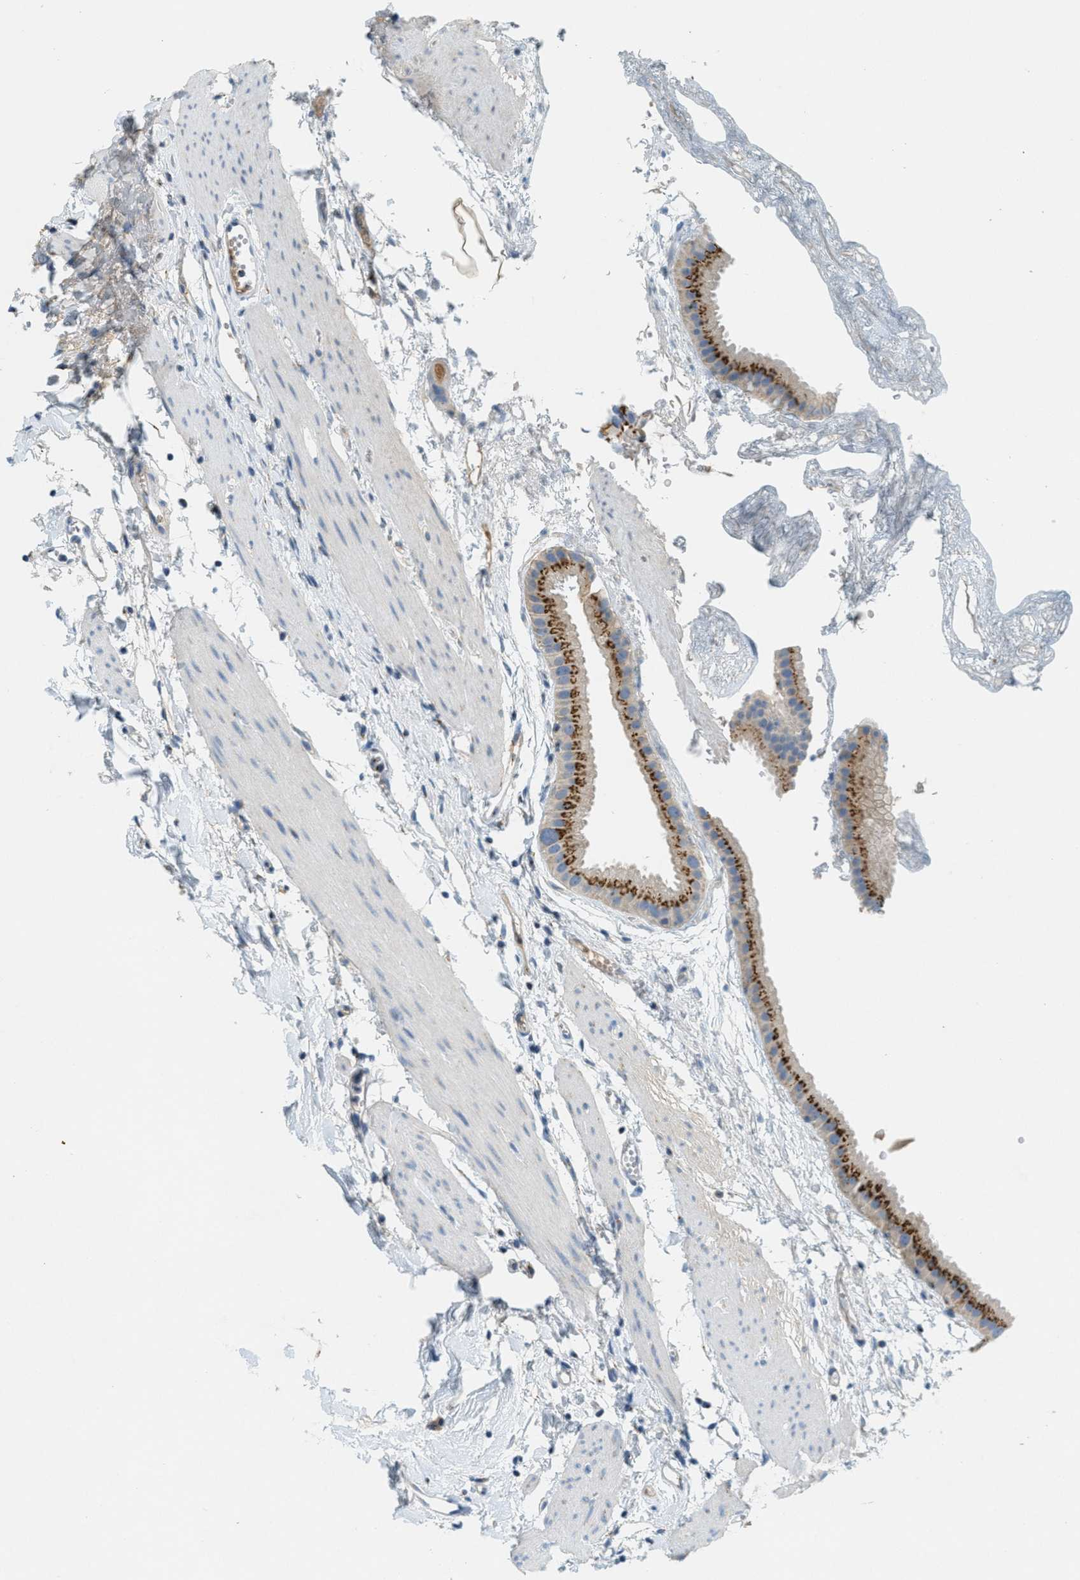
{"staining": {"intensity": "strong", "quantity": ">75%", "location": "cytoplasmic/membranous"}, "tissue": "gallbladder", "cell_type": "Glandular cells", "image_type": "normal", "snomed": [{"axis": "morphology", "description": "Normal tissue, NOS"}, {"axis": "topography", "description": "Gallbladder"}], "caption": "Benign gallbladder demonstrates strong cytoplasmic/membranous expression in approximately >75% of glandular cells, visualized by immunohistochemistry. Using DAB (brown) and hematoxylin (blue) stains, captured at high magnification using brightfield microscopy.", "gene": "ENTPD4", "patient": {"sex": "female", "age": 64}}